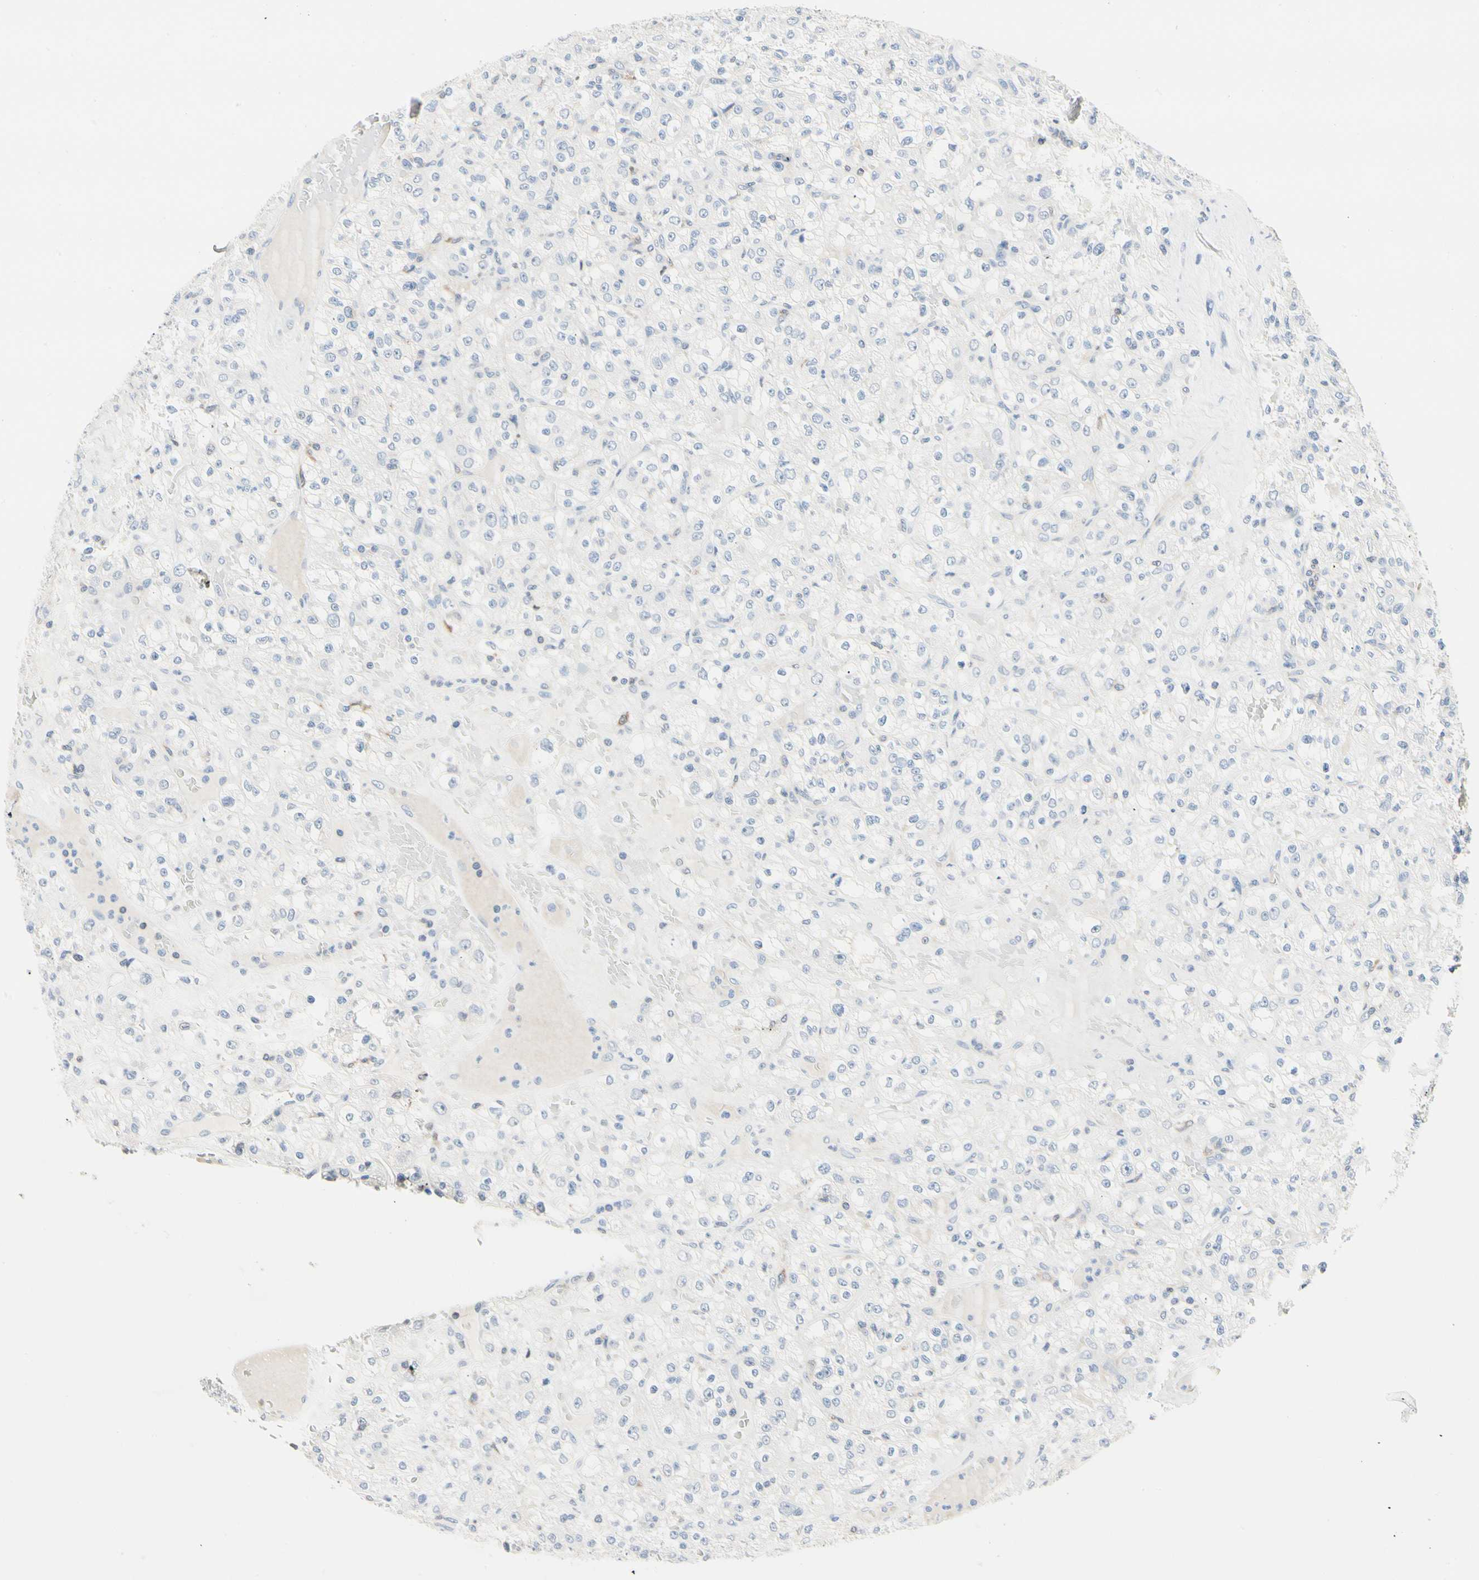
{"staining": {"intensity": "negative", "quantity": "none", "location": "none"}, "tissue": "renal cancer", "cell_type": "Tumor cells", "image_type": "cancer", "snomed": [{"axis": "morphology", "description": "Normal tissue, NOS"}, {"axis": "morphology", "description": "Adenocarcinoma, NOS"}, {"axis": "topography", "description": "Kidney"}], "caption": "An immunohistochemistry (IHC) image of adenocarcinoma (renal) is shown. There is no staining in tumor cells of adenocarcinoma (renal).", "gene": "NFATC2", "patient": {"sex": "female", "age": 72}}